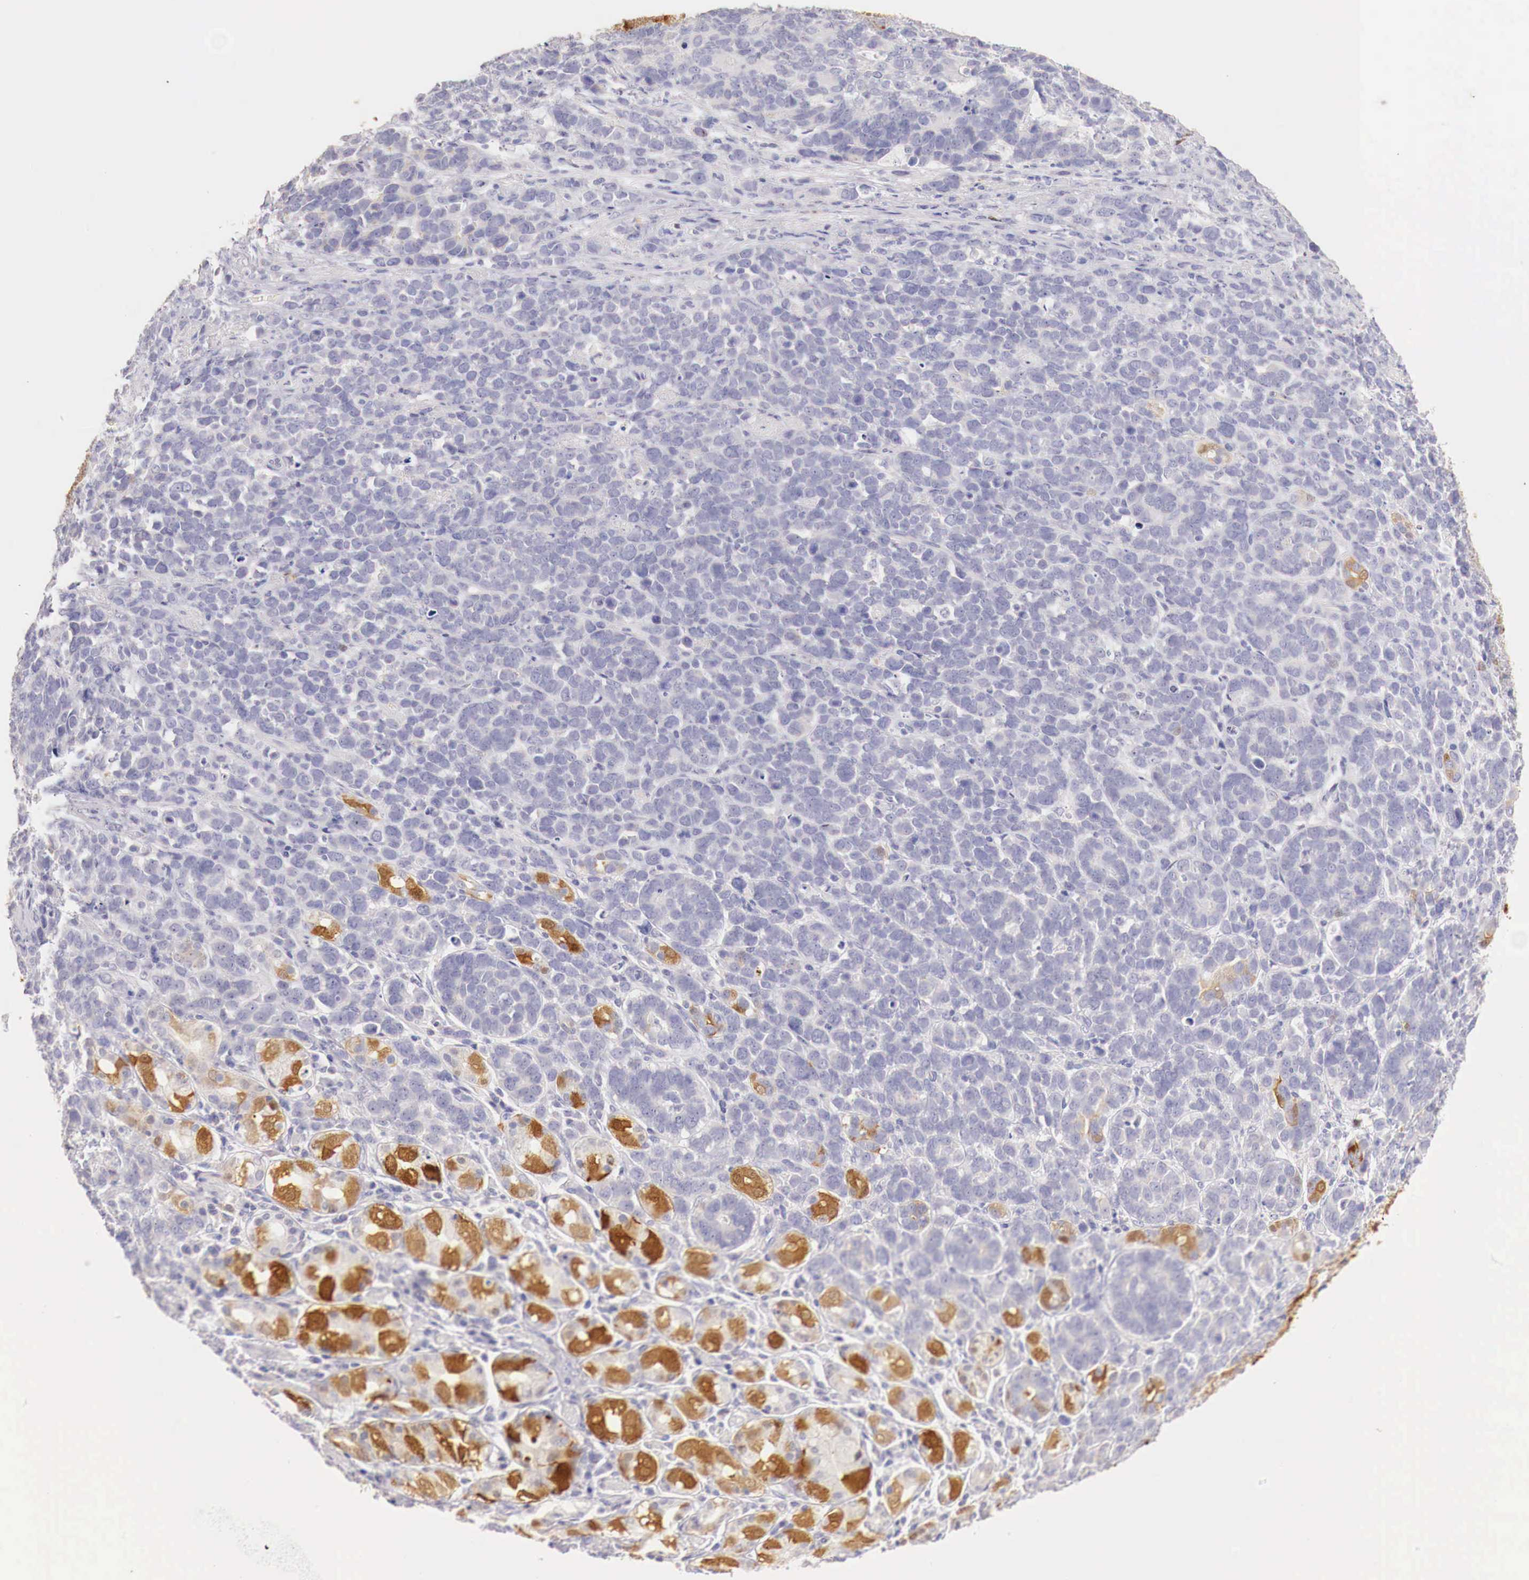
{"staining": {"intensity": "moderate", "quantity": "<25%", "location": "cytoplasmic/membranous"}, "tissue": "stomach cancer", "cell_type": "Tumor cells", "image_type": "cancer", "snomed": [{"axis": "morphology", "description": "Adenocarcinoma, NOS"}, {"axis": "topography", "description": "Stomach, upper"}], "caption": "This micrograph shows adenocarcinoma (stomach) stained with immunohistochemistry to label a protein in brown. The cytoplasmic/membranous of tumor cells show moderate positivity for the protein. Nuclei are counter-stained blue.", "gene": "ITIH6", "patient": {"sex": "male", "age": 71}}